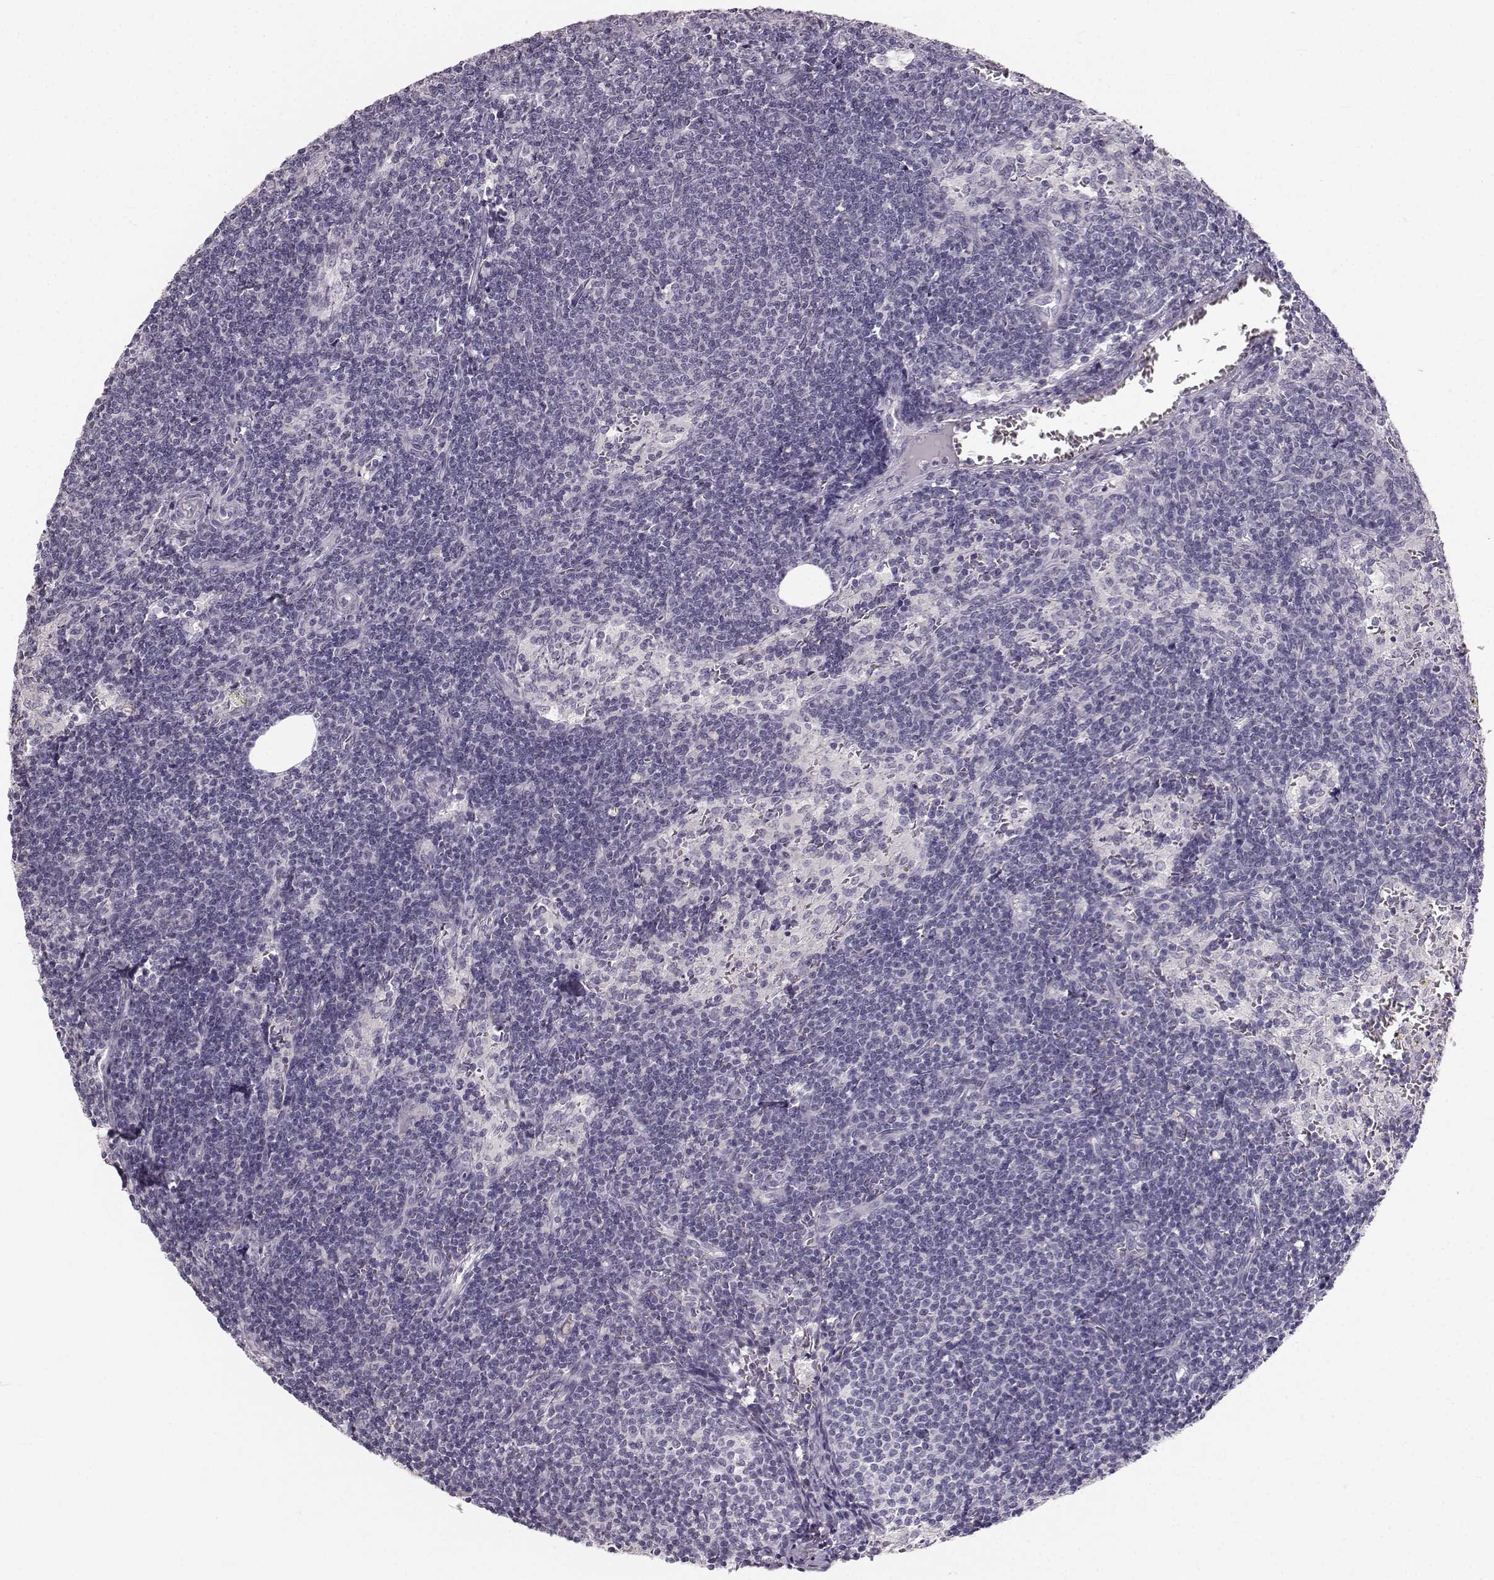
{"staining": {"intensity": "negative", "quantity": "none", "location": "none"}, "tissue": "lymph node", "cell_type": "Germinal center cells", "image_type": "normal", "snomed": [{"axis": "morphology", "description": "Normal tissue, NOS"}, {"axis": "topography", "description": "Lymph node"}], "caption": "This is an immunohistochemistry (IHC) histopathology image of benign lymph node. There is no expression in germinal center cells.", "gene": "OIP5", "patient": {"sex": "female", "age": 50}}